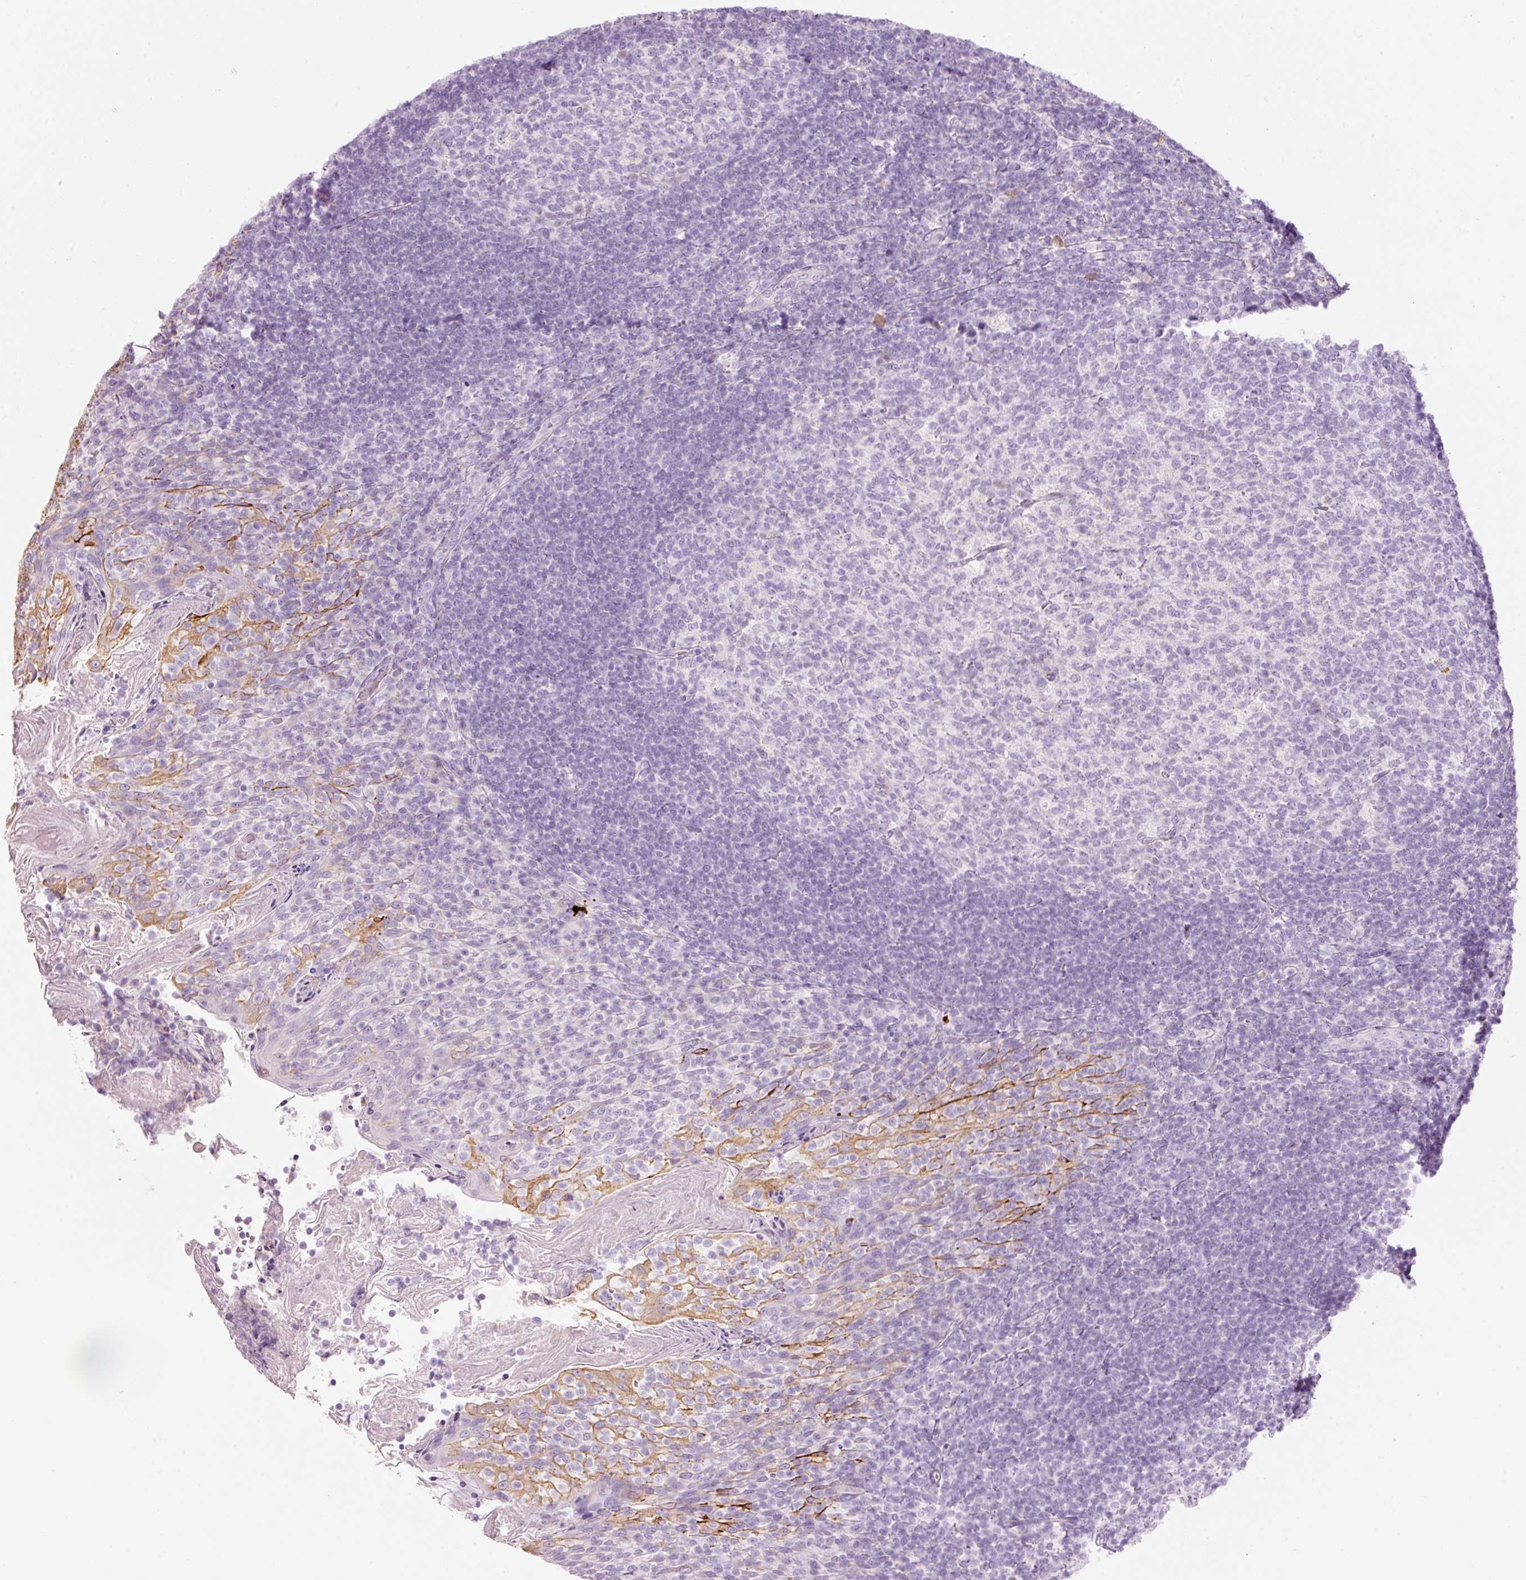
{"staining": {"intensity": "negative", "quantity": "none", "location": "none"}, "tissue": "tonsil", "cell_type": "Germinal center cells", "image_type": "normal", "snomed": [{"axis": "morphology", "description": "Normal tissue, NOS"}, {"axis": "topography", "description": "Tonsil"}], "caption": "The photomicrograph displays no significant positivity in germinal center cells of tonsil. (DAB (3,3'-diaminobenzidine) IHC with hematoxylin counter stain).", "gene": "CARD16", "patient": {"sex": "female", "age": 10}}